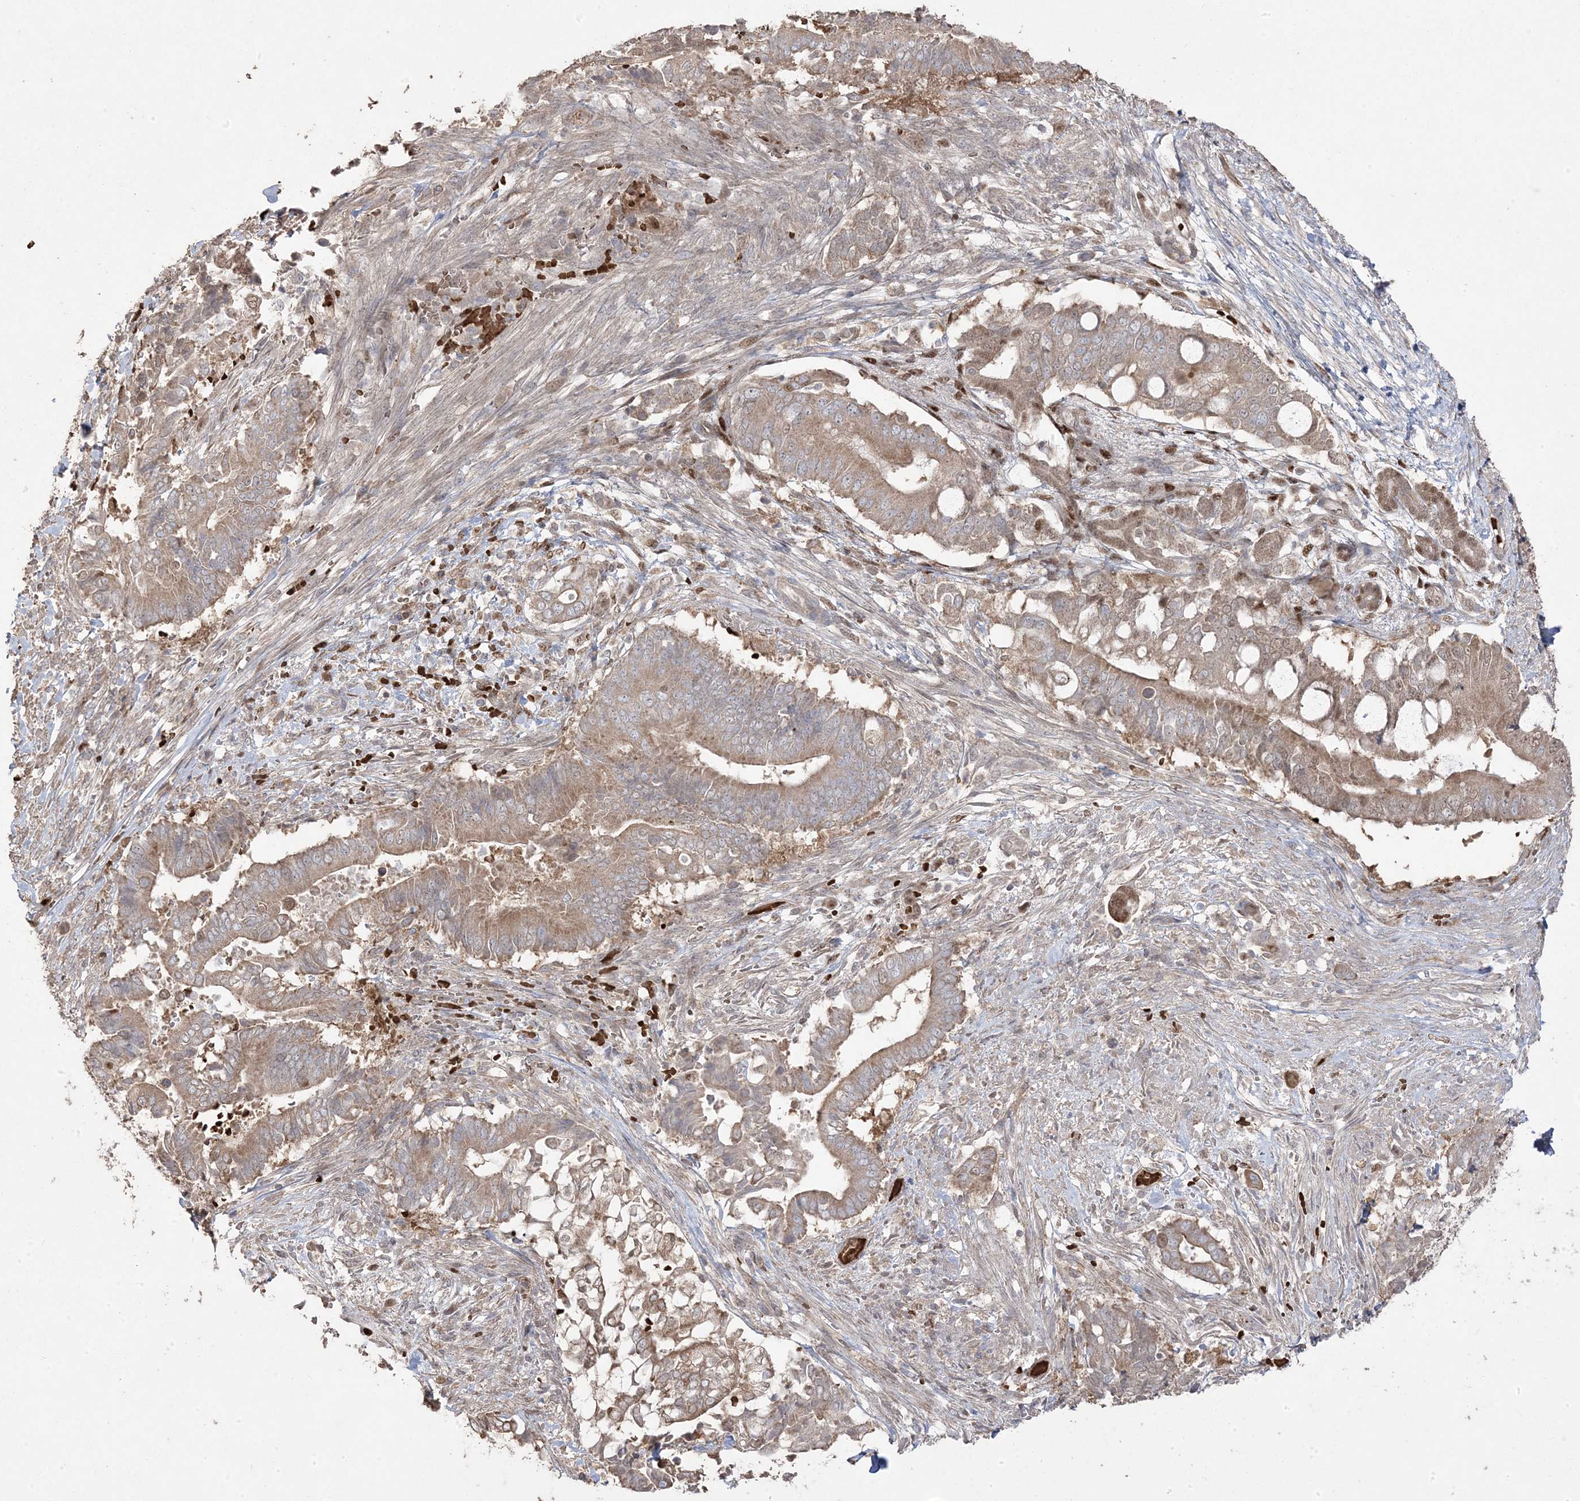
{"staining": {"intensity": "strong", "quantity": "25%-75%", "location": "cytoplasmic/membranous"}, "tissue": "pancreatic cancer", "cell_type": "Tumor cells", "image_type": "cancer", "snomed": [{"axis": "morphology", "description": "Adenocarcinoma, NOS"}, {"axis": "topography", "description": "Pancreas"}], "caption": "Approximately 25%-75% of tumor cells in pancreatic cancer (adenocarcinoma) reveal strong cytoplasmic/membranous protein positivity as visualized by brown immunohistochemical staining.", "gene": "PPOX", "patient": {"sex": "male", "age": 68}}